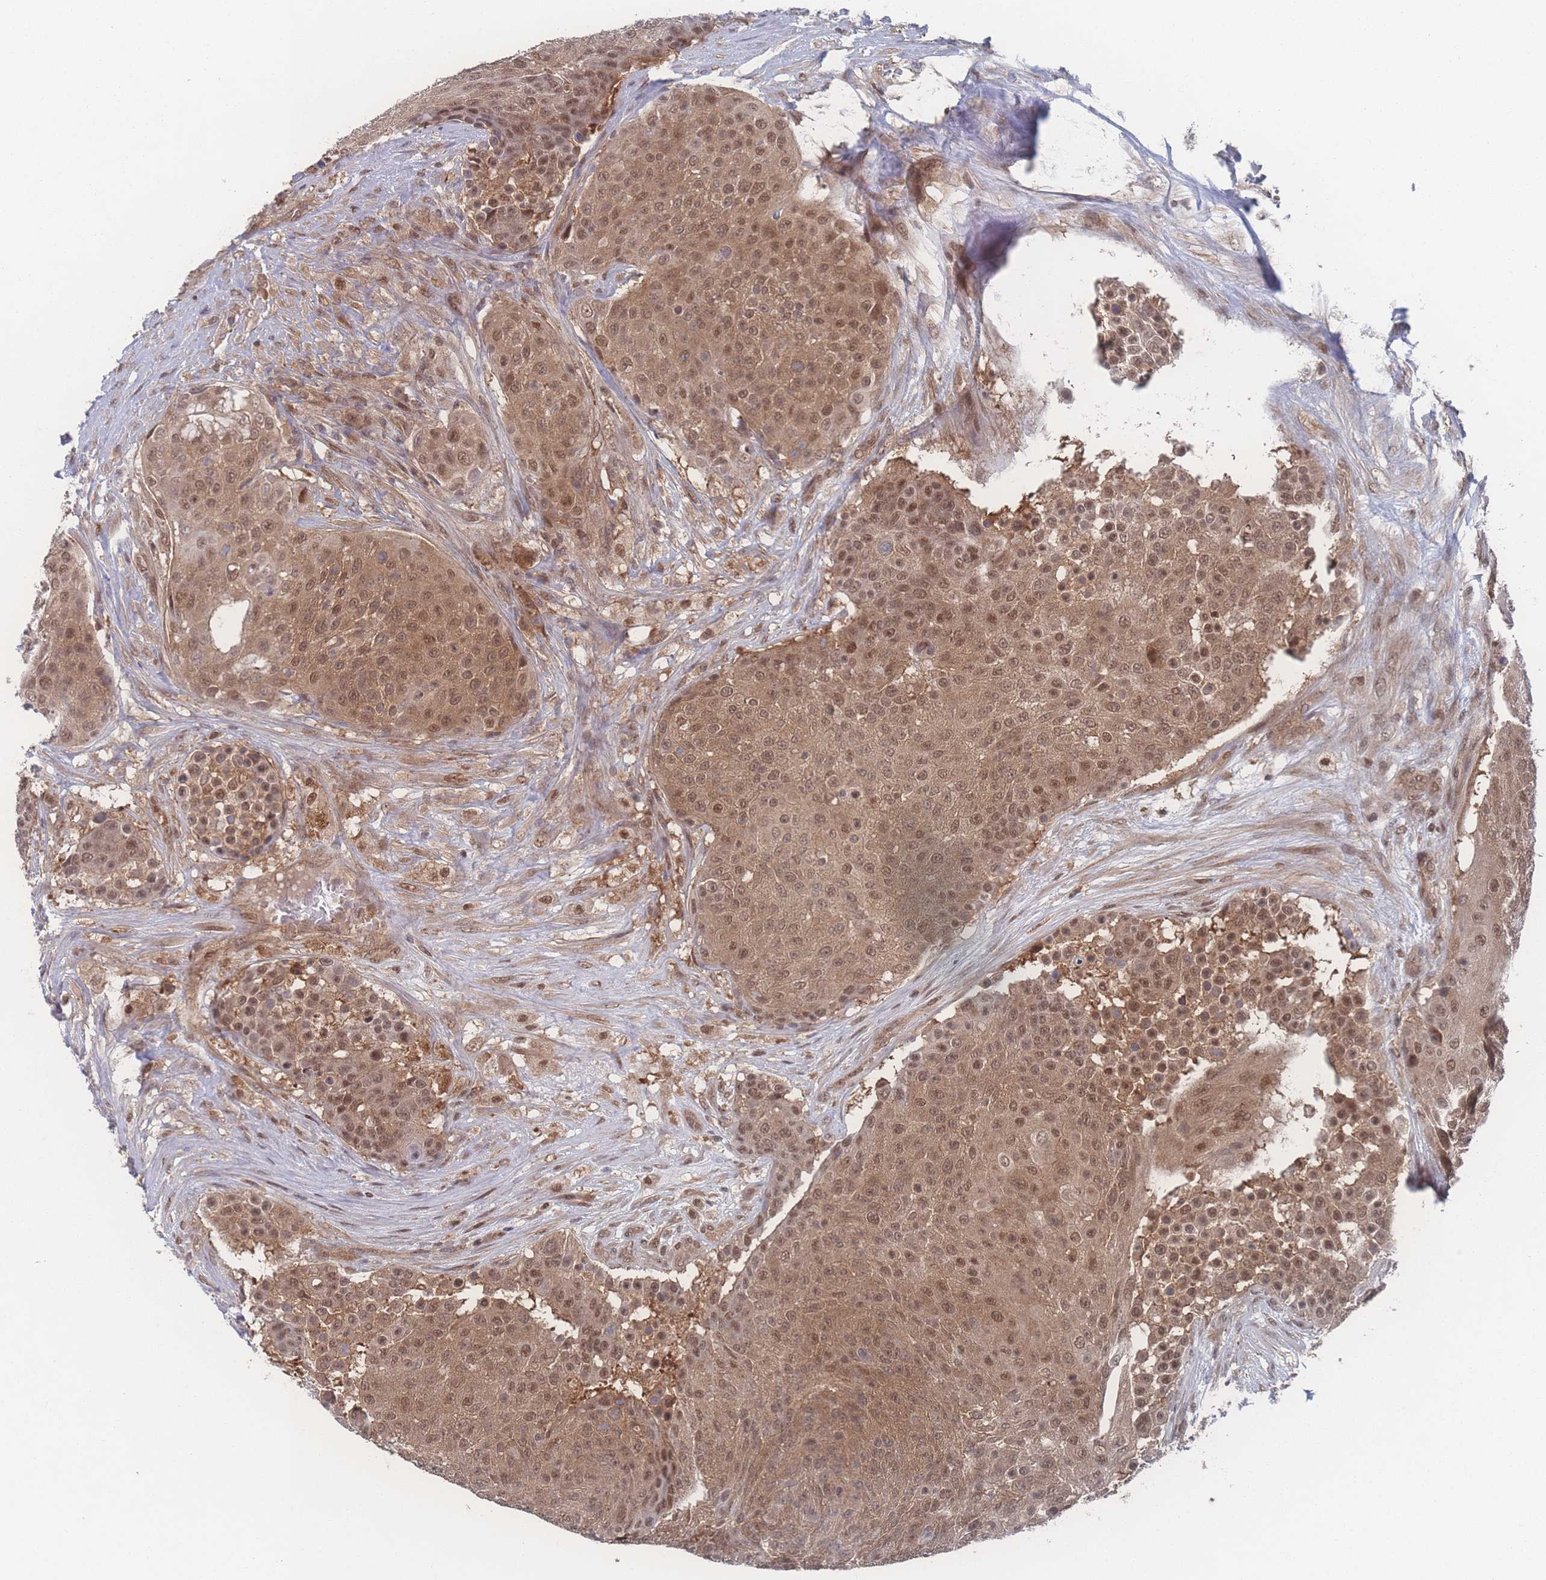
{"staining": {"intensity": "moderate", "quantity": ">75%", "location": "cytoplasmic/membranous,nuclear"}, "tissue": "urothelial cancer", "cell_type": "Tumor cells", "image_type": "cancer", "snomed": [{"axis": "morphology", "description": "Urothelial carcinoma, High grade"}, {"axis": "topography", "description": "Urinary bladder"}], "caption": "Immunohistochemical staining of human high-grade urothelial carcinoma demonstrates medium levels of moderate cytoplasmic/membranous and nuclear protein positivity in approximately >75% of tumor cells. (IHC, brightfield microscopy, high magnification).", "gene": "PSMA1", "patient": {"sex": "female", "age": 63}}